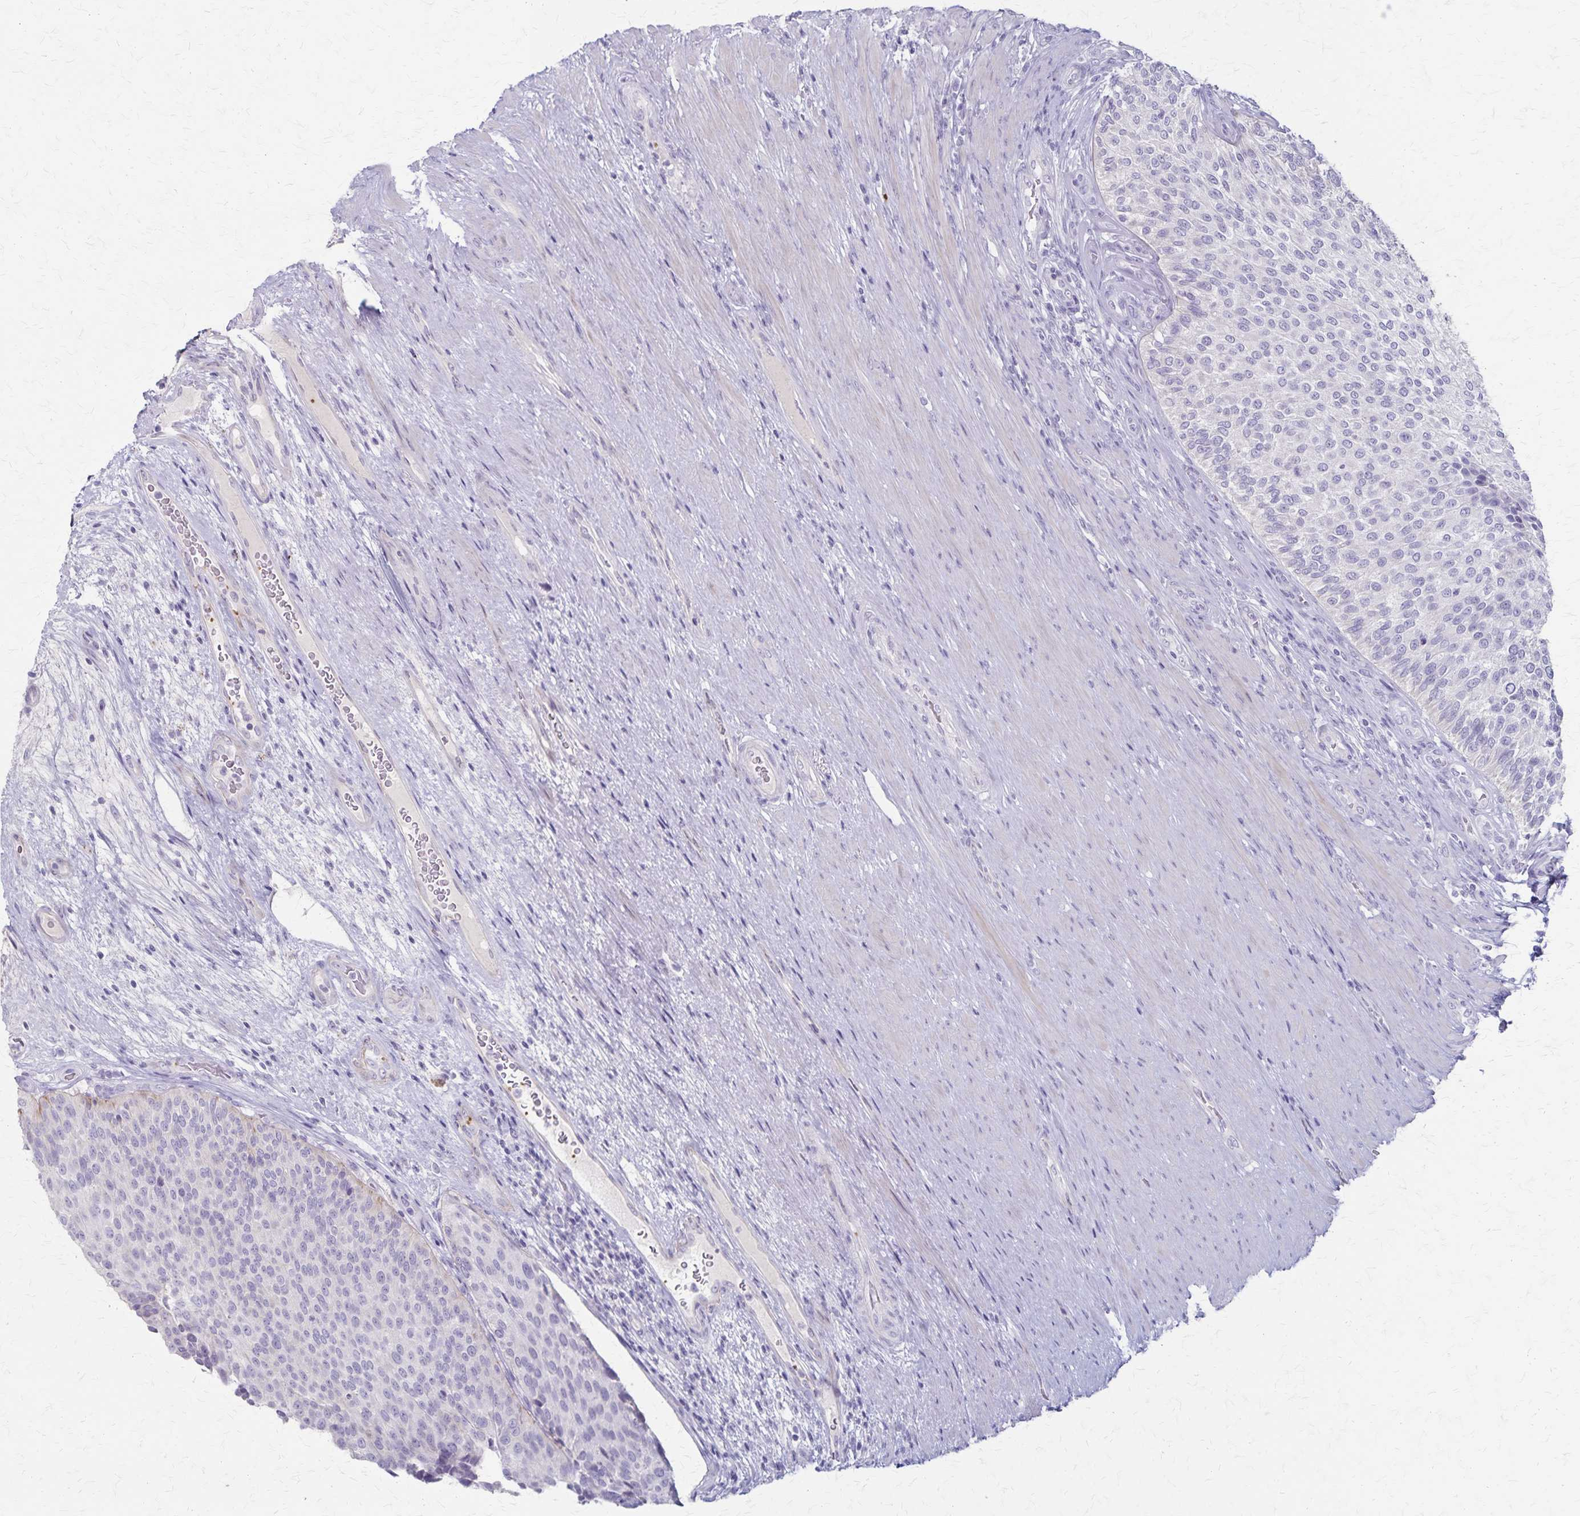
{"staining": {"intensity": "negative", "quantity": "none", "location": "none"}, "tissue": "urinary bladder", "cell_type": "Urothelial cells", "image_type": "normal", "snomed": [{"axis": "morphology", "description": "Normal tissue, NOS"}, {"axis": "topography", "description": "Urinary bladder"}, {"axis": "topography", "description": "Prostate"}], "caption": "This is an IHC image of benign urinary bladder. There is no staining in urothelial cells.", "gene": "RASL10B", "patient": {"sex": "male", "age": 77}}